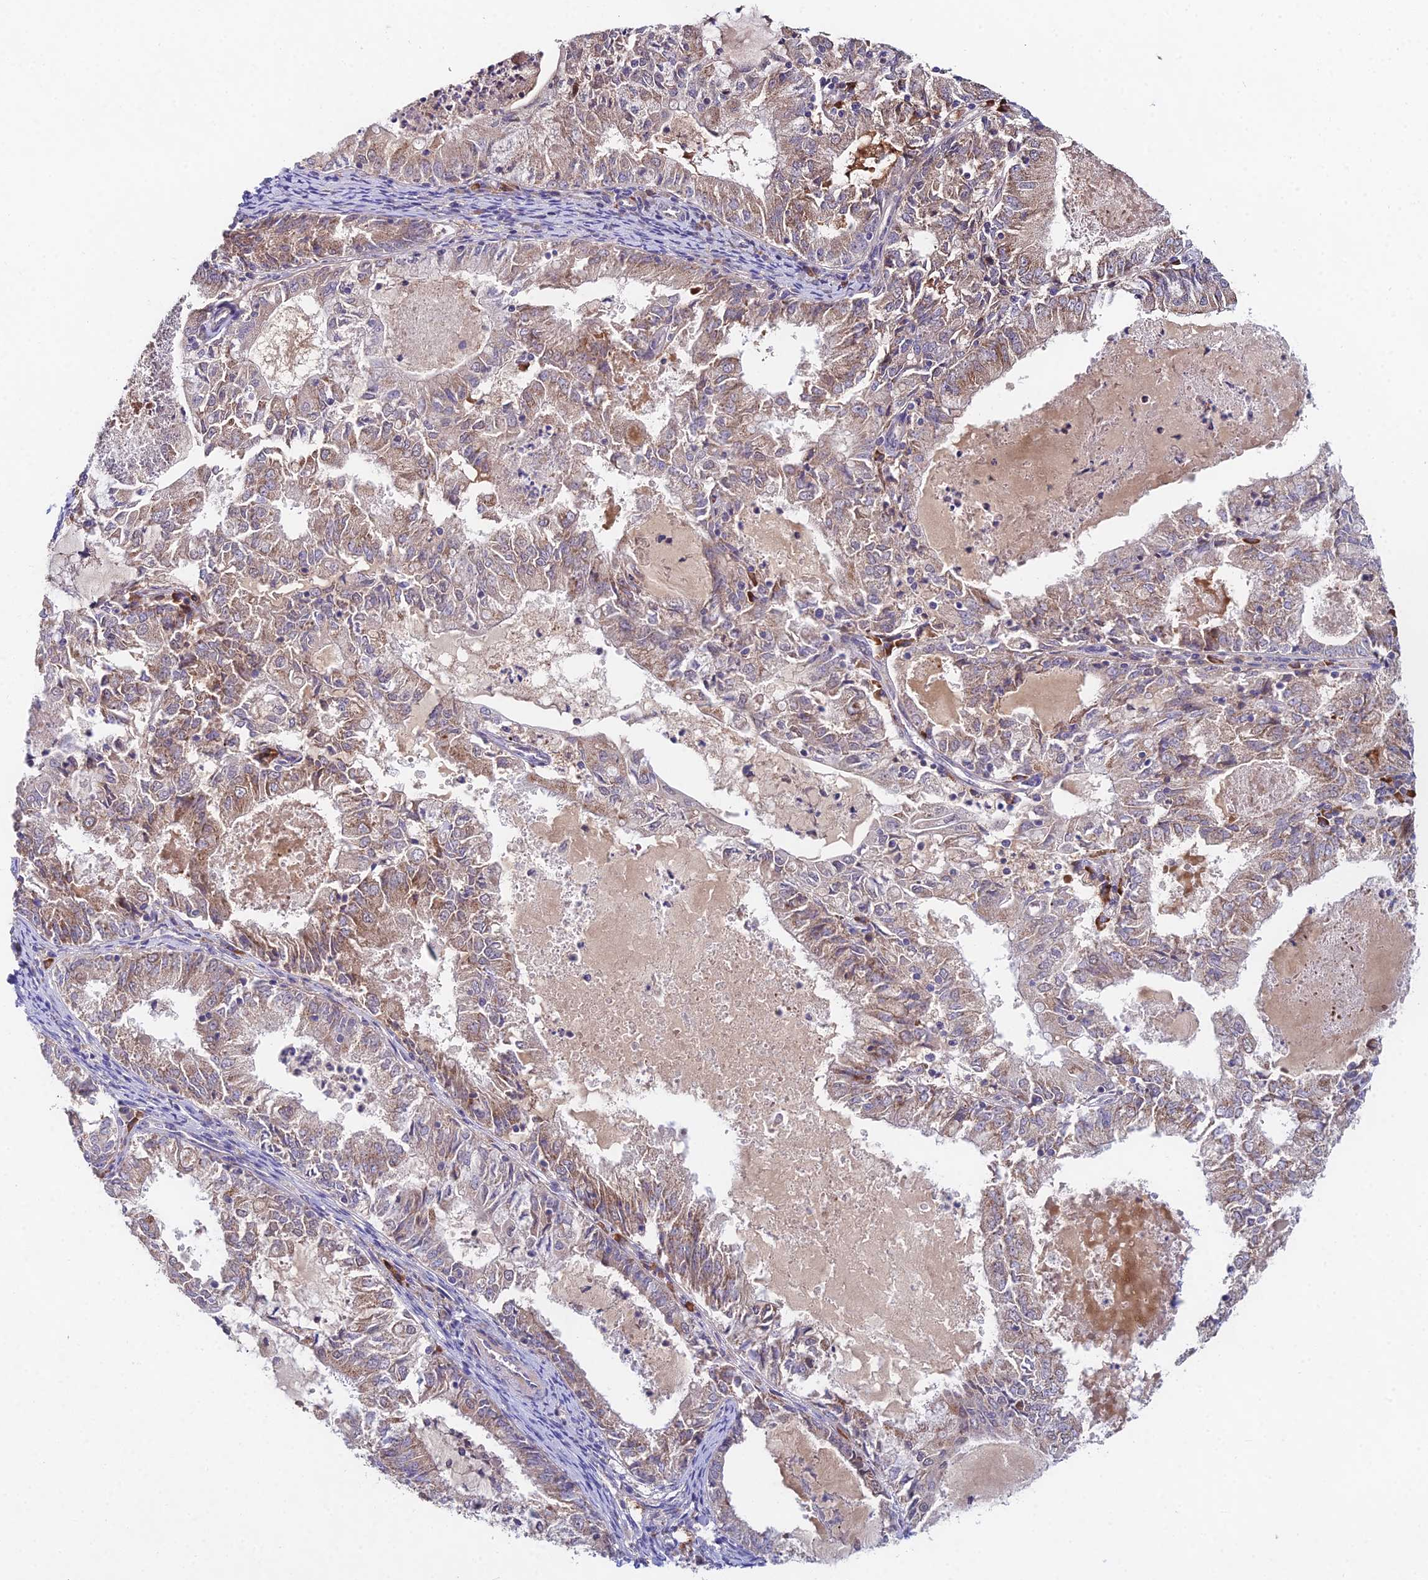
{"staining": {"intensity": "moderate", "quantity": ">75%", "location": "cytoplasmic/membranous"}, "tissue": "endometrial cancer", "cell_type": "Tumor cells", "image_type": "cancer", "snomed": [{"axis": "morphology", "description": "Adenocarcinoma, NOS"}, {"axis": "topography", "description": "Endometrium"}], "caption": "Protein staining reveals moderate cytoplasmic/membranous staining in about >75% of tumor cells in endometrial cancer (adenocarcinoma). The protein of interest is shown in brown color, while the nuclei are stained blue.", "gene": "WDR43", "patient": {"sex": "female", "age": 57}}